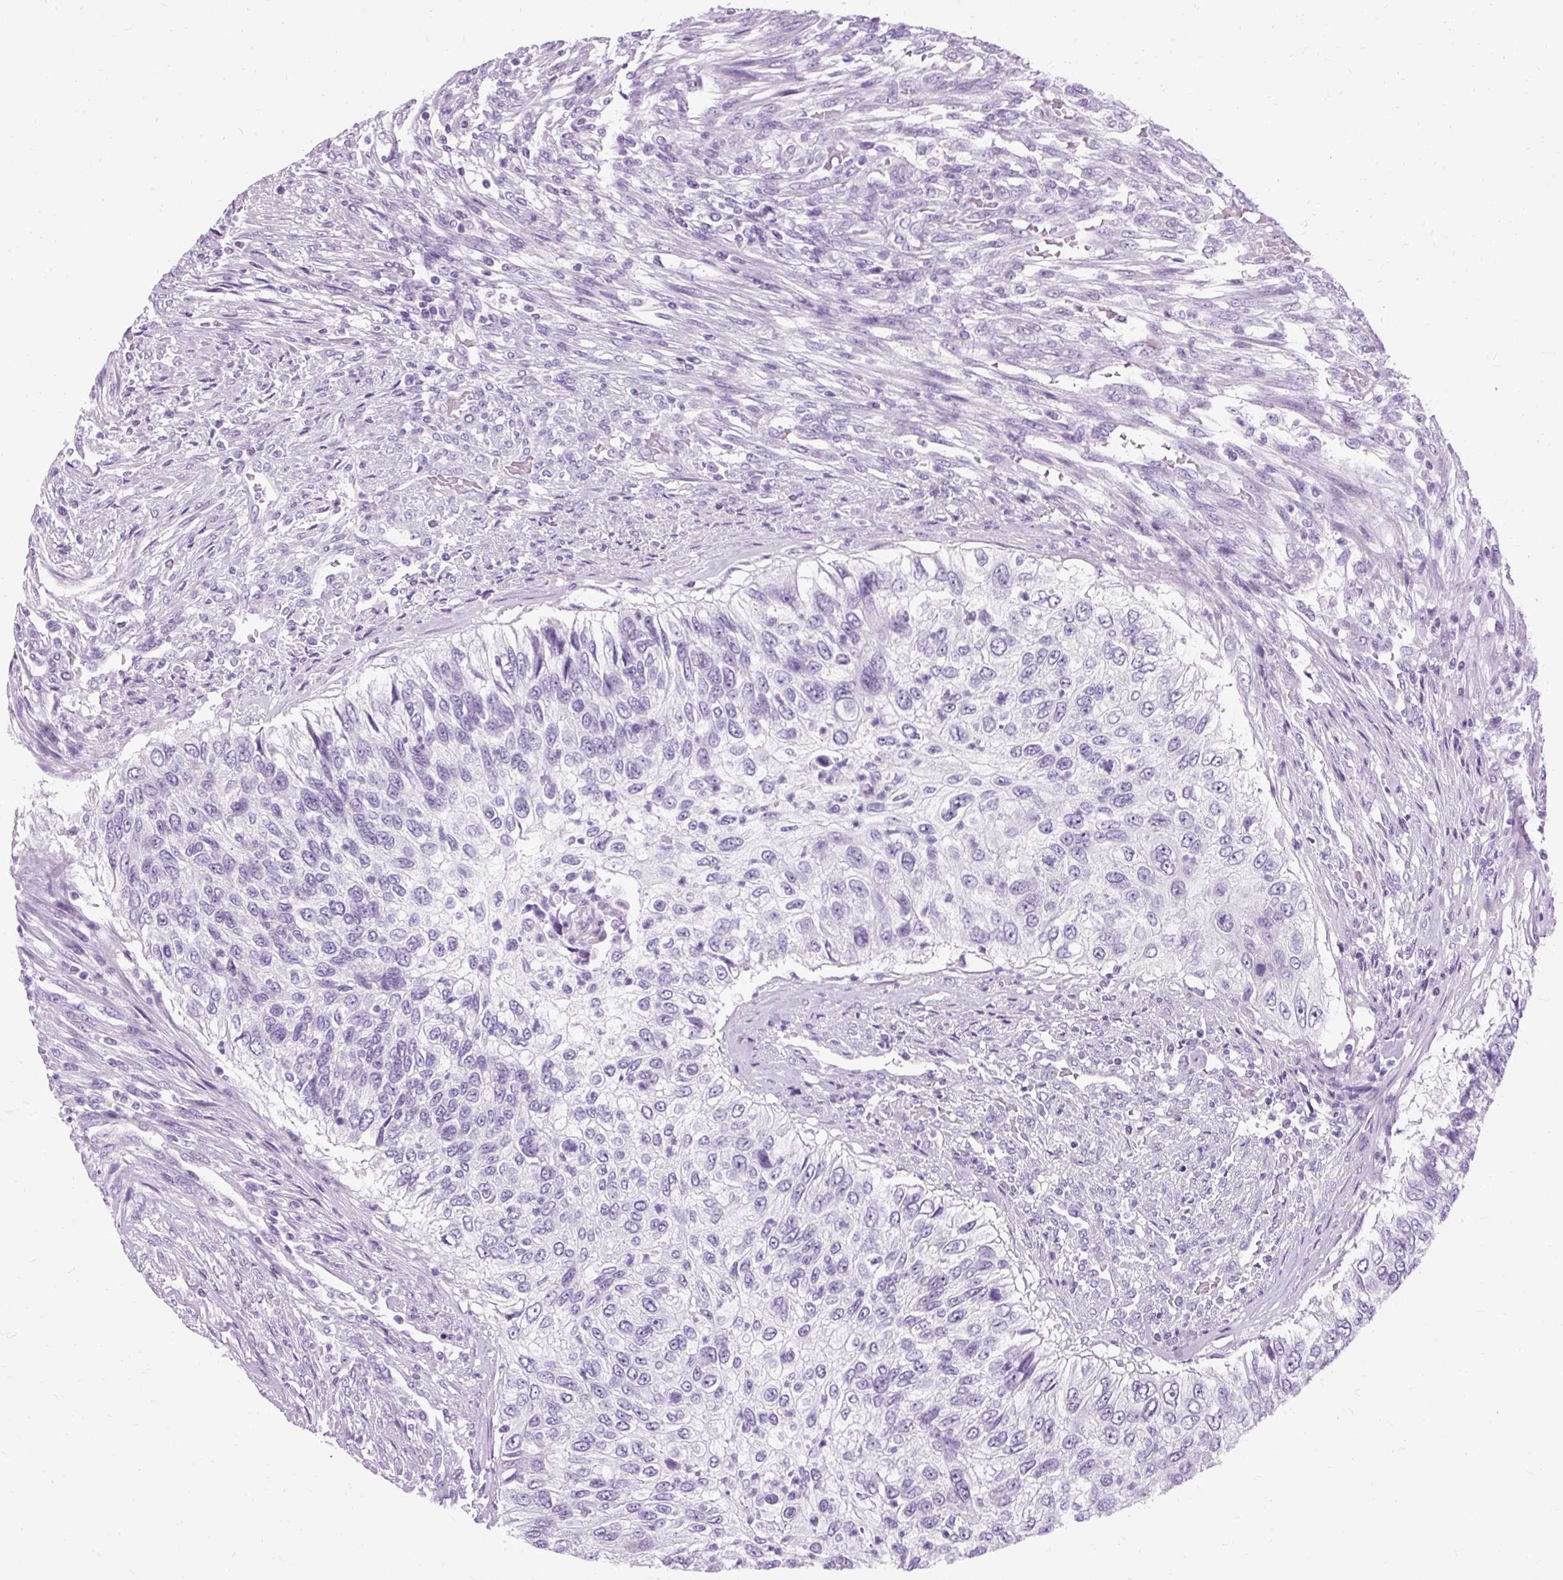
{"staining": {"intensity": "negative", "quantity": "none", "location": "none"}, "tissue": "urothelial cancer", "cell_type": "Tumor cells", "image_type": "cancer", "snomed": [{"axis": "morphology", "description": "Urothelial carcinoma, High grade"}, {"axis": "topography", "description": "Urinary bladder"}], "caption": "This is an immunohistochemistry histopathology image of human urothelial carcinoma (high-grade). There is no expression in tumor cells.", "gene": "B3GNT4", "patient": {"sex": "female", "age": 60}}